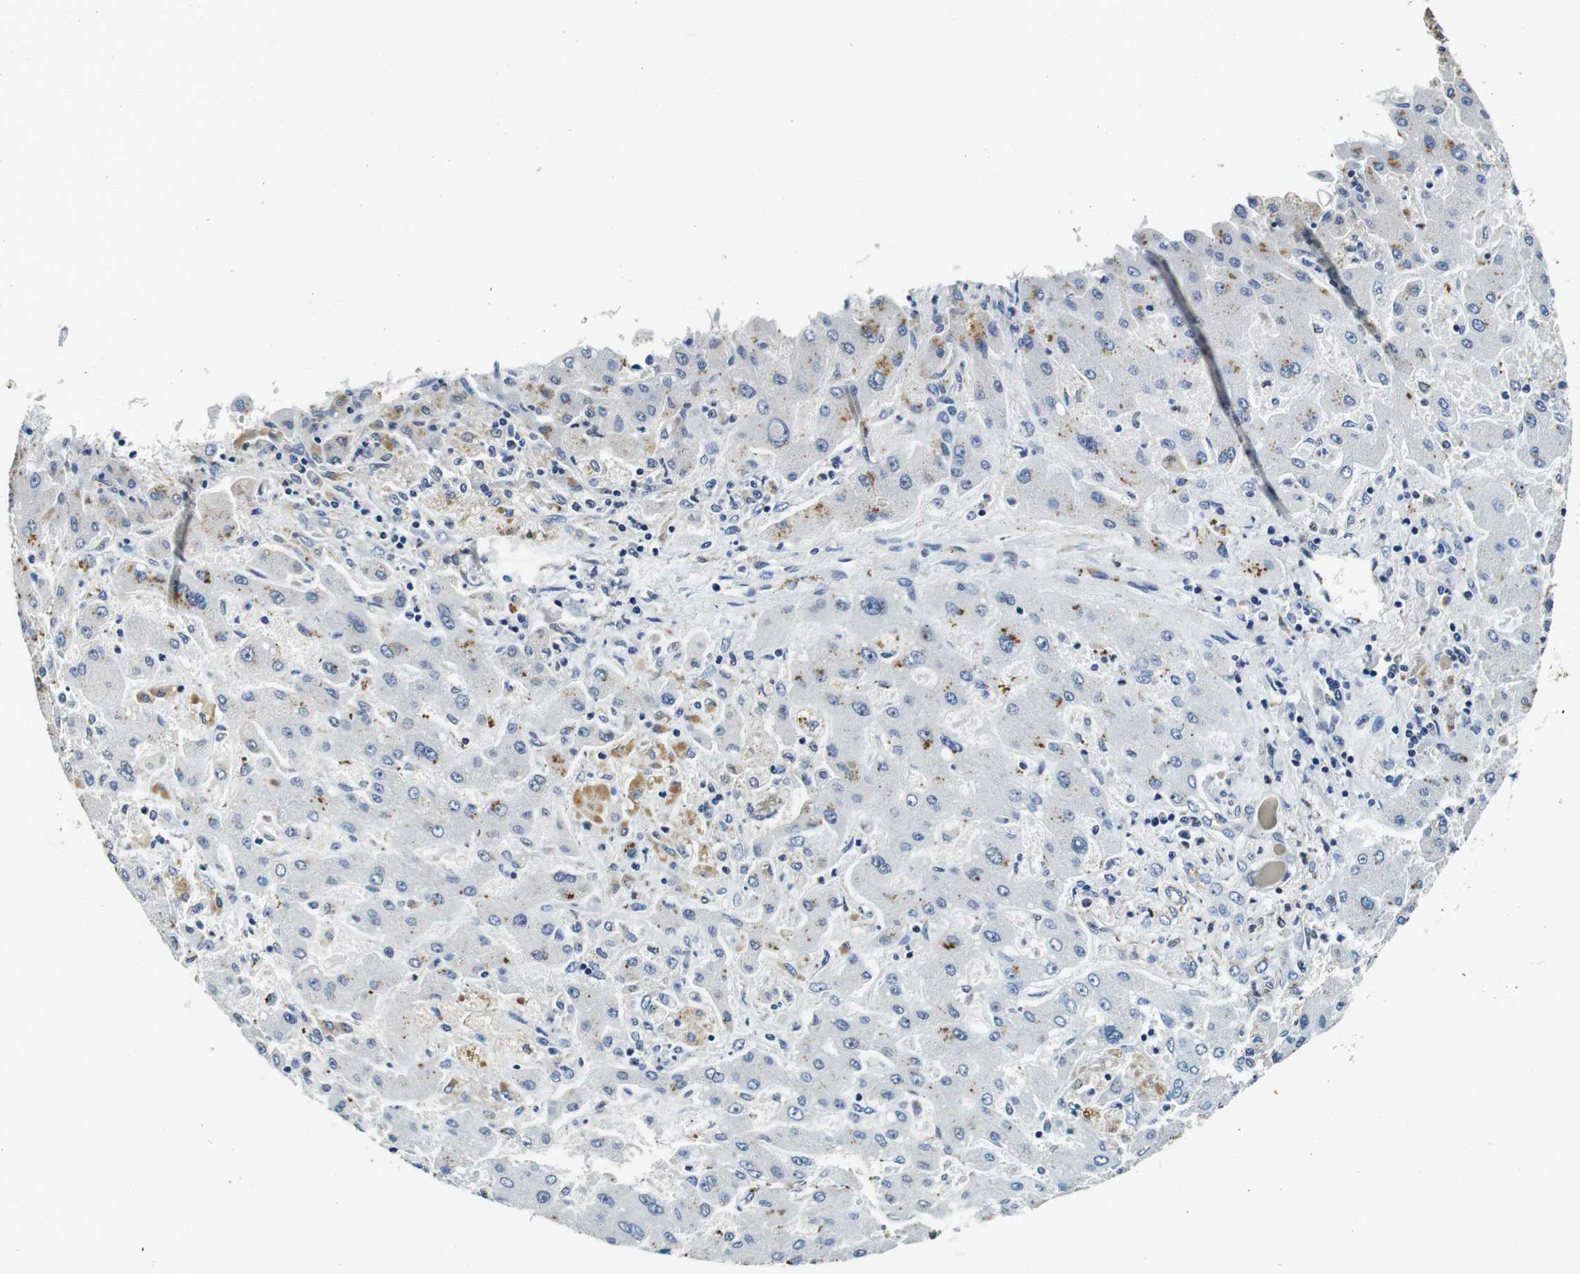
{"staining": {"intensity": "moderate", "quantity": "<25%", "location": "cytoplasmic/membranous"}, "tissue": "liver cancer", "cell_type": "Tumor cells", "image_type": "cancer", "snomed": [{"axis": "morphology", "description": "Cholangiocarcinoma"}, {"axis": "topography", "description": "Liver"}], "caption": "Protein staining shows moderate cytoplasmic/membranous expression in approximately <25% of tumor cells in cholangiocarcinoma (liver).", "gene": "GJE1", "patient": {"sex": "male", "age": 50}}